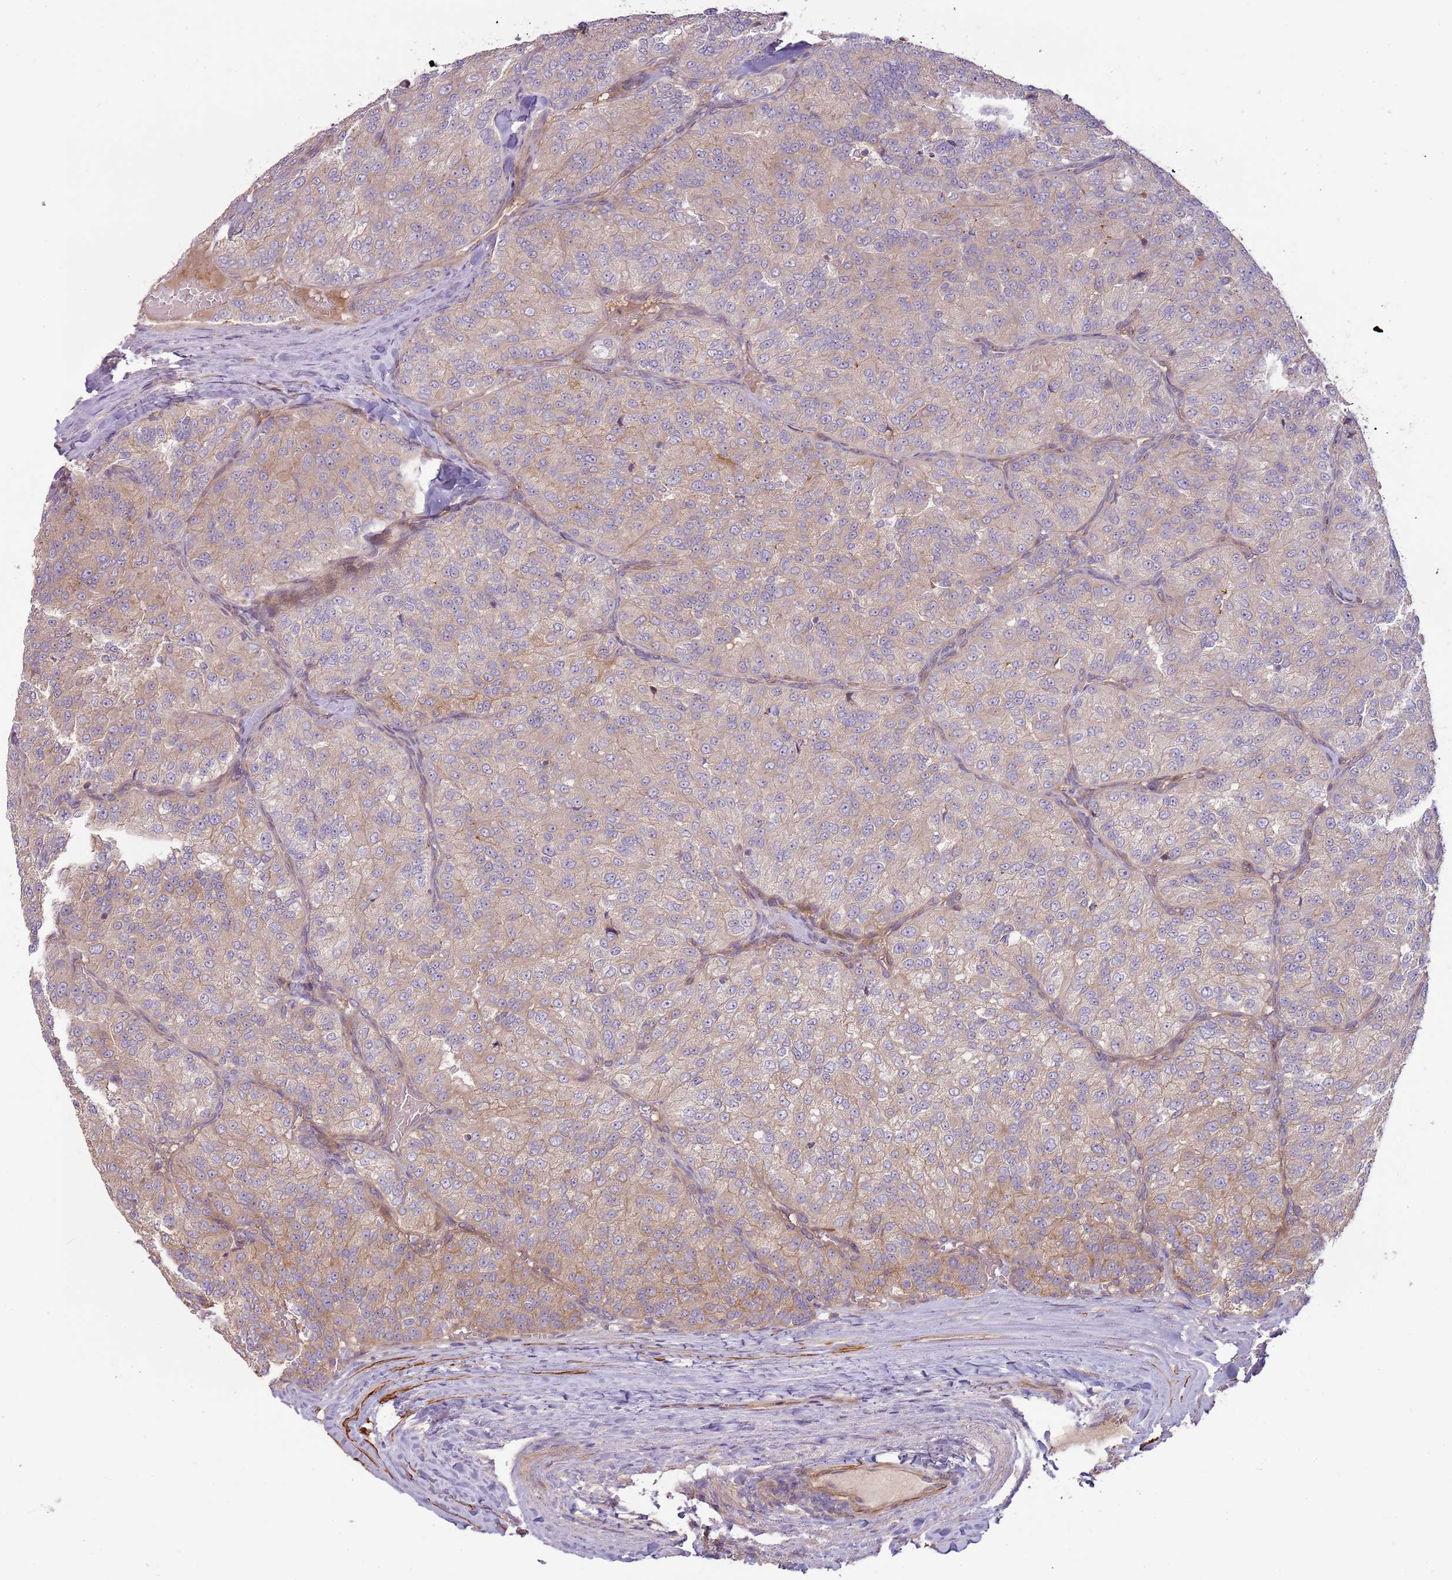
{"staining": {"intensity": "weak", "quantity": "25%-75%", "location": "cytoplasmic/membranous"}, "tissue": "renal cancer", "cell_type": "Tumor cells", "image_type": "cancer", "snomed": [{"axis": "morphology", "description": "Adenocarcinoma, NOS"}, {"axis": "topography", "description": "Kidney"}], "caption": "The immunohistochemical stain highlights weak cytoplasmic/membranous staining in tumor cells of renal cancer tissue.", "gene": "RNF128", "patient": {"sex": "female", "age": 63}}